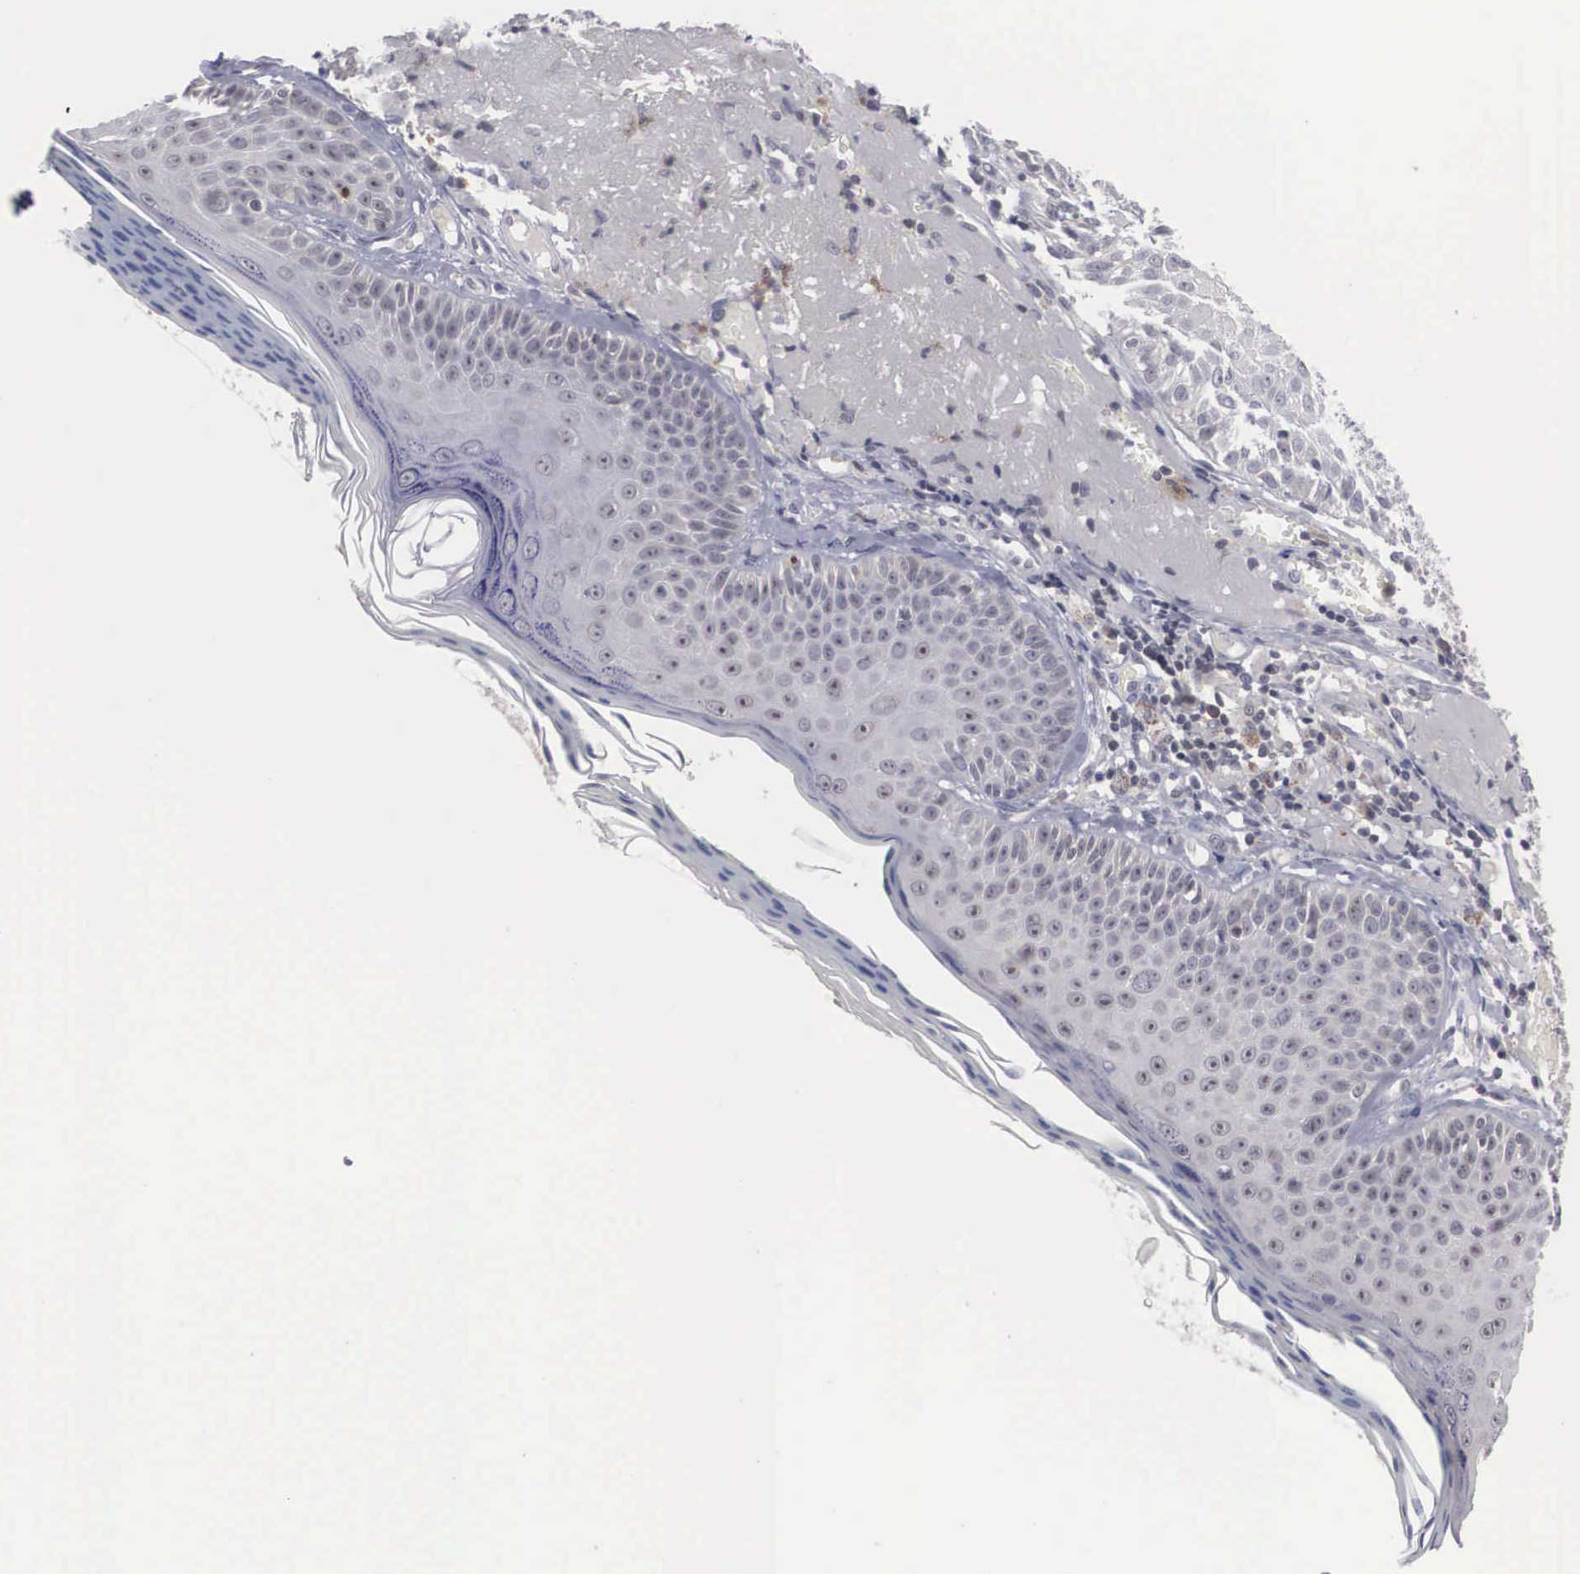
{"staining": {"intensity": "weak", "quantity": "<25%", "location": "cytoplasmic/membranous"}, "tissue": "skin cancer", "cell_type": "Tumor cells", "image_type": "cancer", "snomed": [{"axis": "morphology", "description": "Squamous cell carcinoma, NOS"}, {"axis": "topography", "description": "Skin"}], "caption": "DAB (3,3'-diaminobenzidine) immunohistochemical staining of human skin cancer (squamous cell carcinoma) reveals no significant staining in tumor cells.", "gene": "WDR89", "patient": {"sex": "female", "age": 89}}